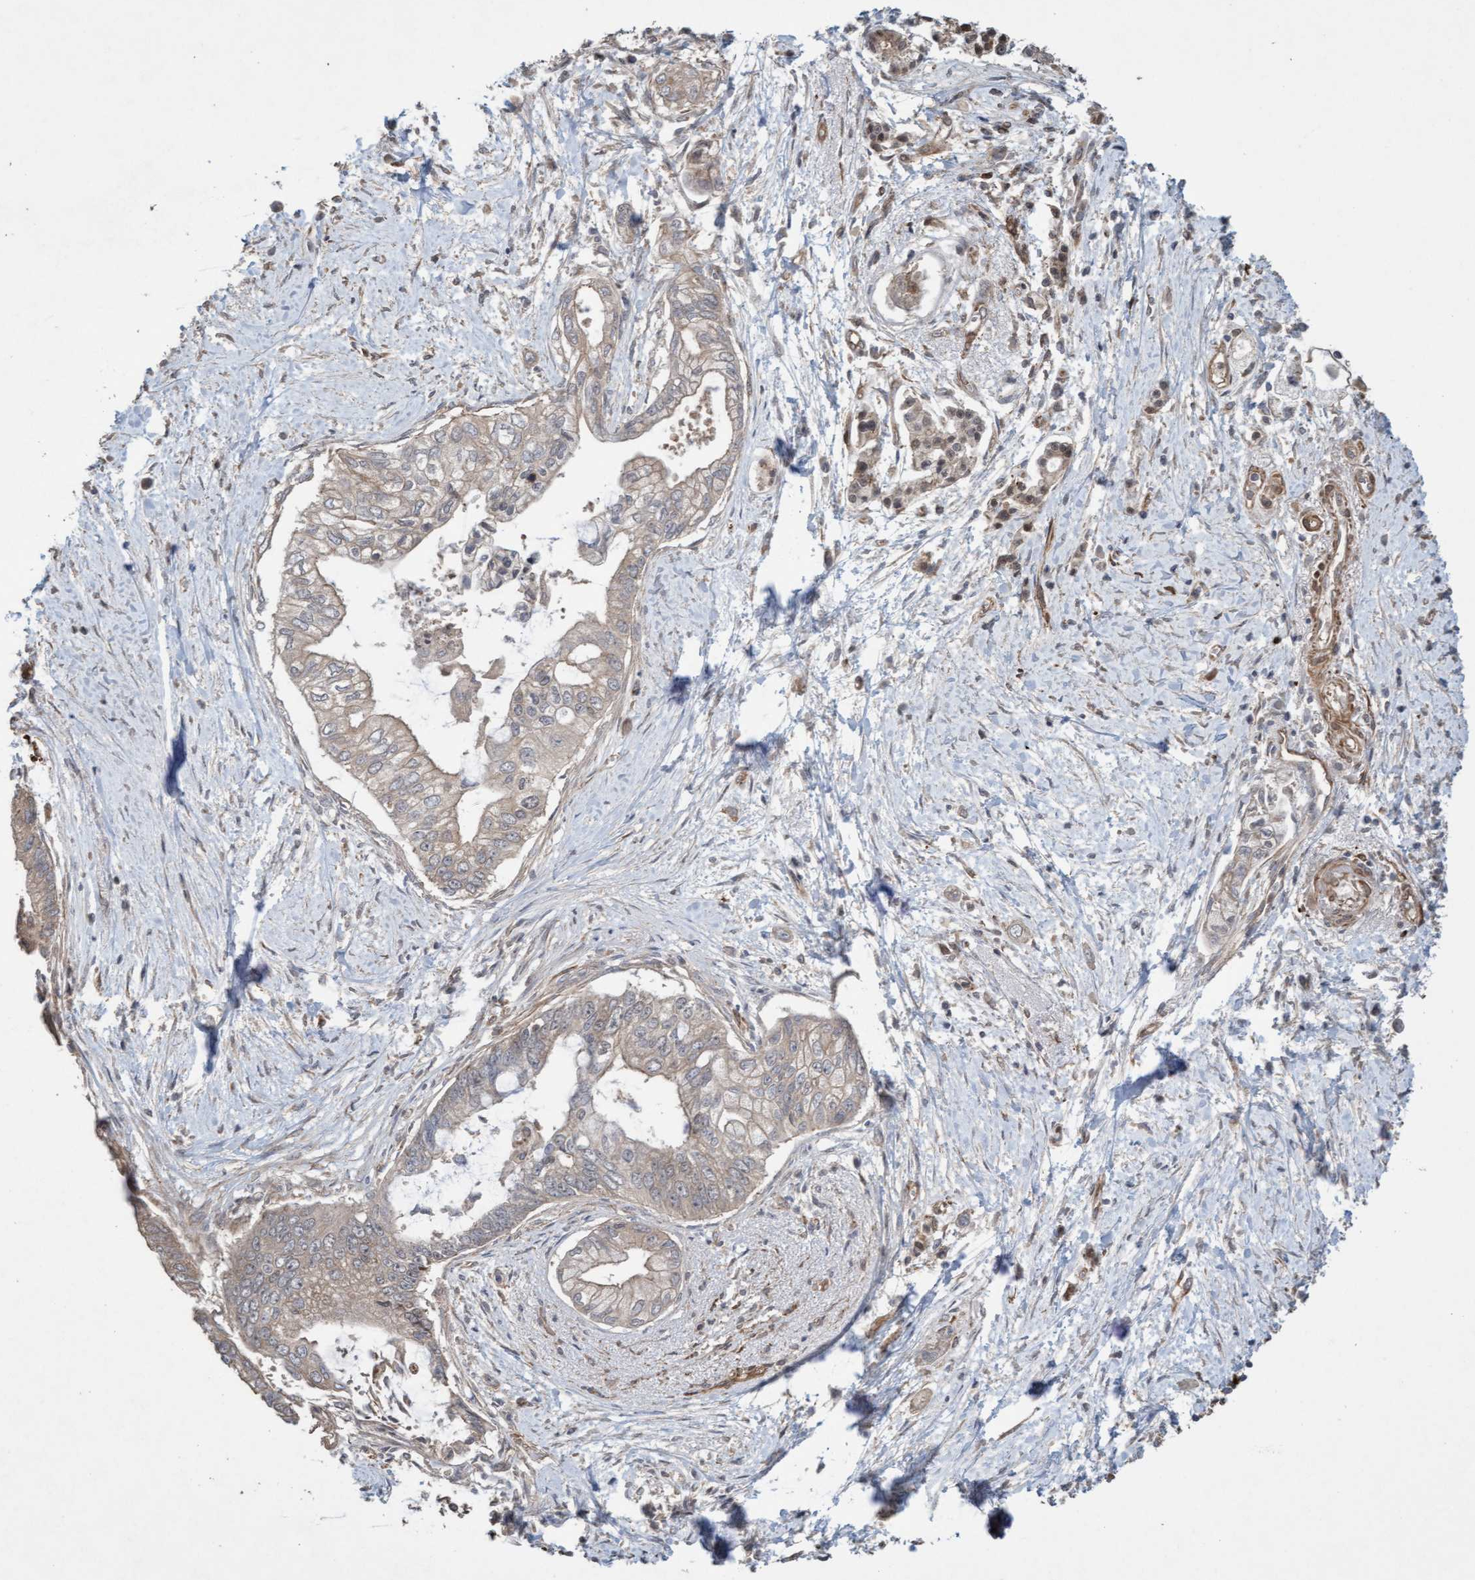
{"staining": {"intensity": "moderate", "quantity": "<25%", "location": "cytoplasmic/membranous"}, "tissue": "pancreatic cancer", "cell_type": "Tumor cells", "image_type": "cancer", "snomed": [{"axis": "morphology", "description": "Adenocarcinoma, NOS"}, {"axis": "topography", "description": "Pancreas"}], "caption": "This image displays IHC staining of pancreatic adenocarcinoma, with low moderate cytoplasmic/membranous expression in about <25% of tumor cells.", "gene": "CDC42EP4", "patient": {"sex": "male", "age": 59}}